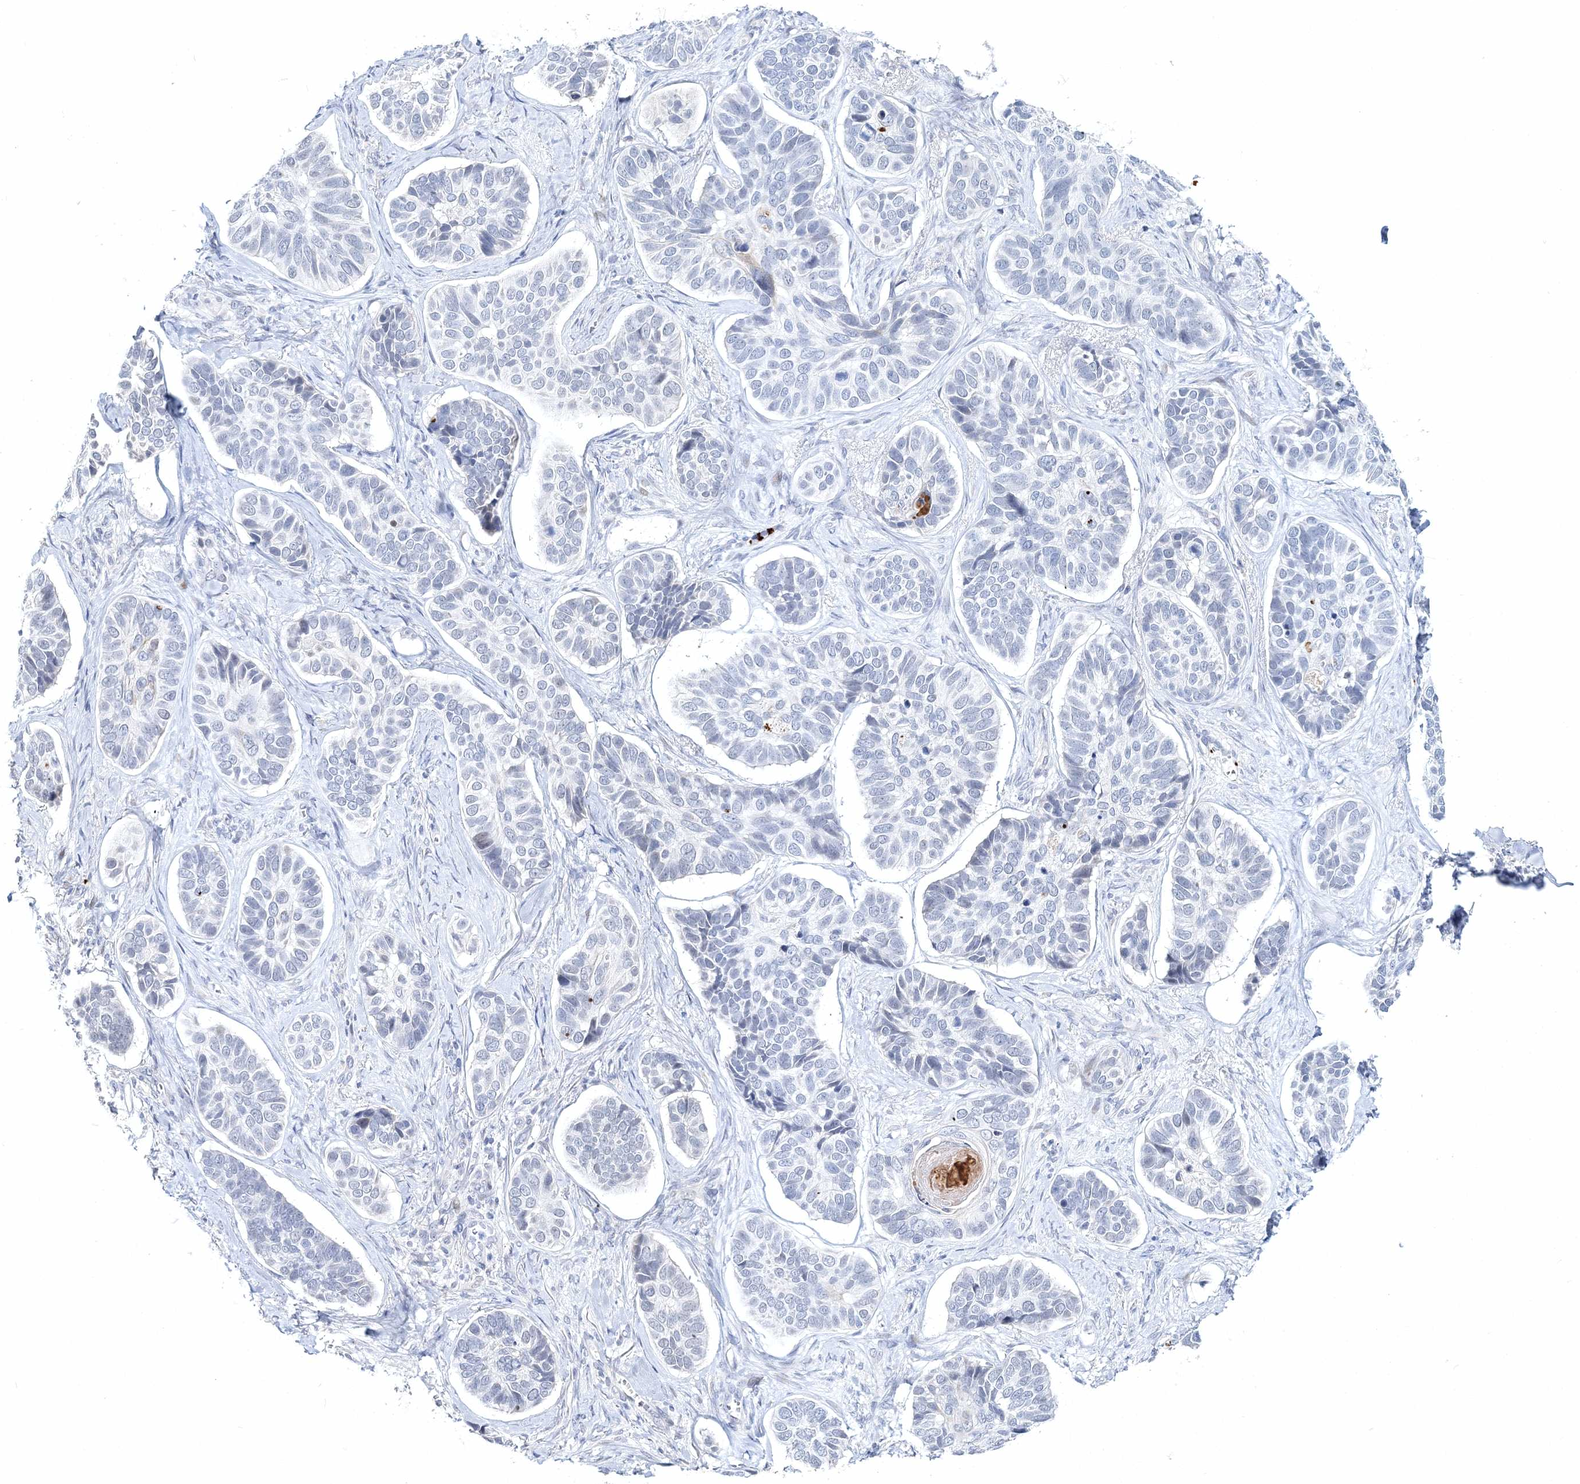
{"staining": {"intensity": "negative", "quantity": "none", "location": "none"}, "tissue": "skin cancer", "cell_type": "Tumor cells", "image_type": "cancer", "snomed": [{"axis": "morphology", "description": "Basal cell carcinoma"}, {"axis": "topography", "description": "Skin"}], "caption": "A high-resolution micrograph shows immunohistochemistry (IHC) staining of basal cell carcinoma (skin), which reveals no significant staining in tumor cells.", "gene": "MYOZ2", "patient": {"sex": "male", "age": 62}}